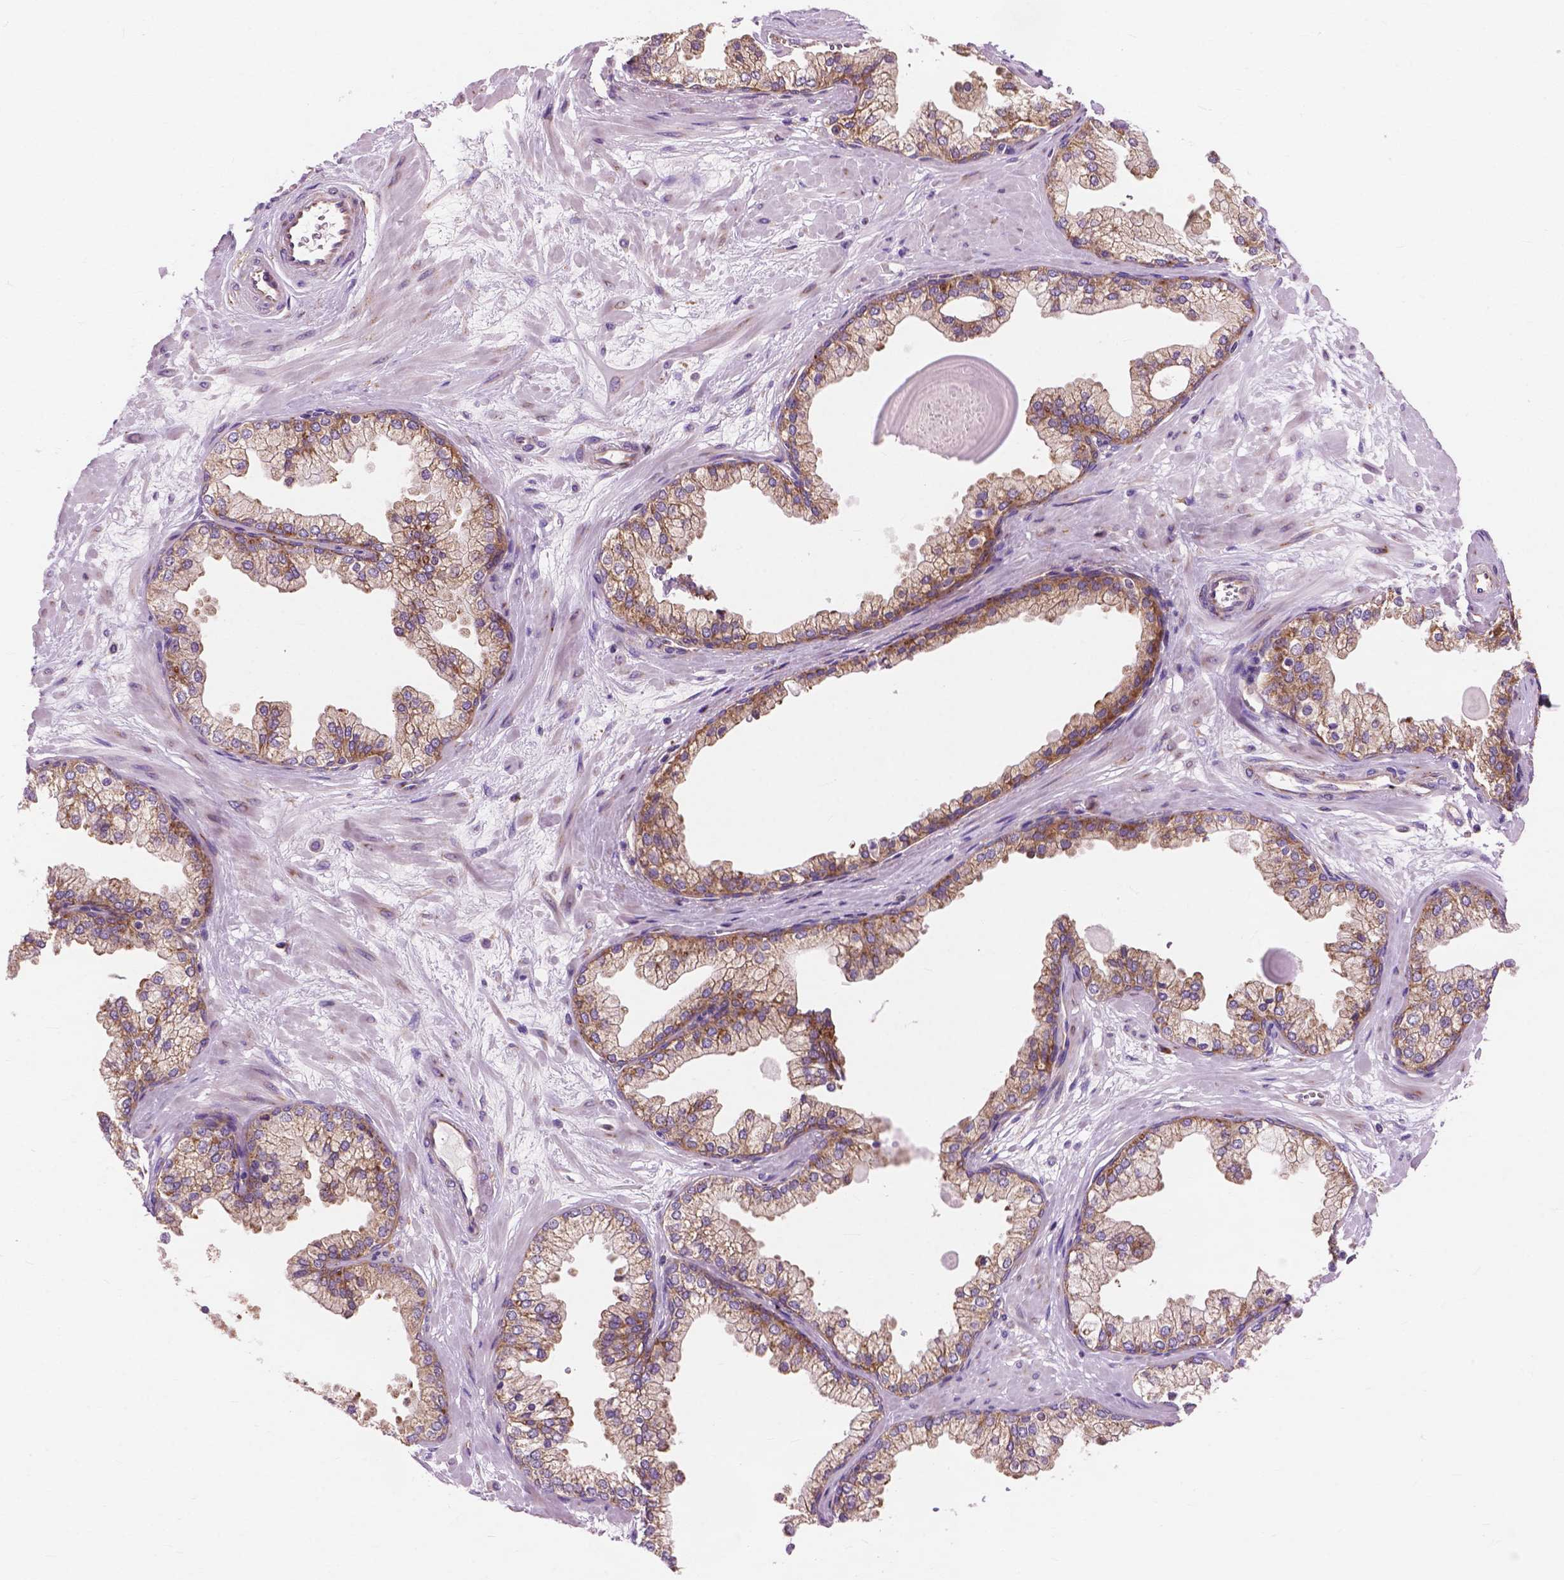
{"staining": {"intensity": "moderate", "quantity": "25%-75%", "location": "cytoplasmic/membranous"}, "tissue": "prostate", "cell_type": "Glandular cells", "image_type": "normal", "snomed": [{"axis": "morphology", "description": "Normal tissue, NOS"}, {"axis": "topography", "description": "Prostate"}, {"axis": "topography", "description": "Peripheral nerve tissue"}], "caption": "Prostate stained with immunohistochemistry (IHC) exhibits moderate cytoplasmic/membranous positivity in approximately 25%-75% of glandular cells.", "gene": "RPL37A", "patient": {"sex": "male", "age": 61}}